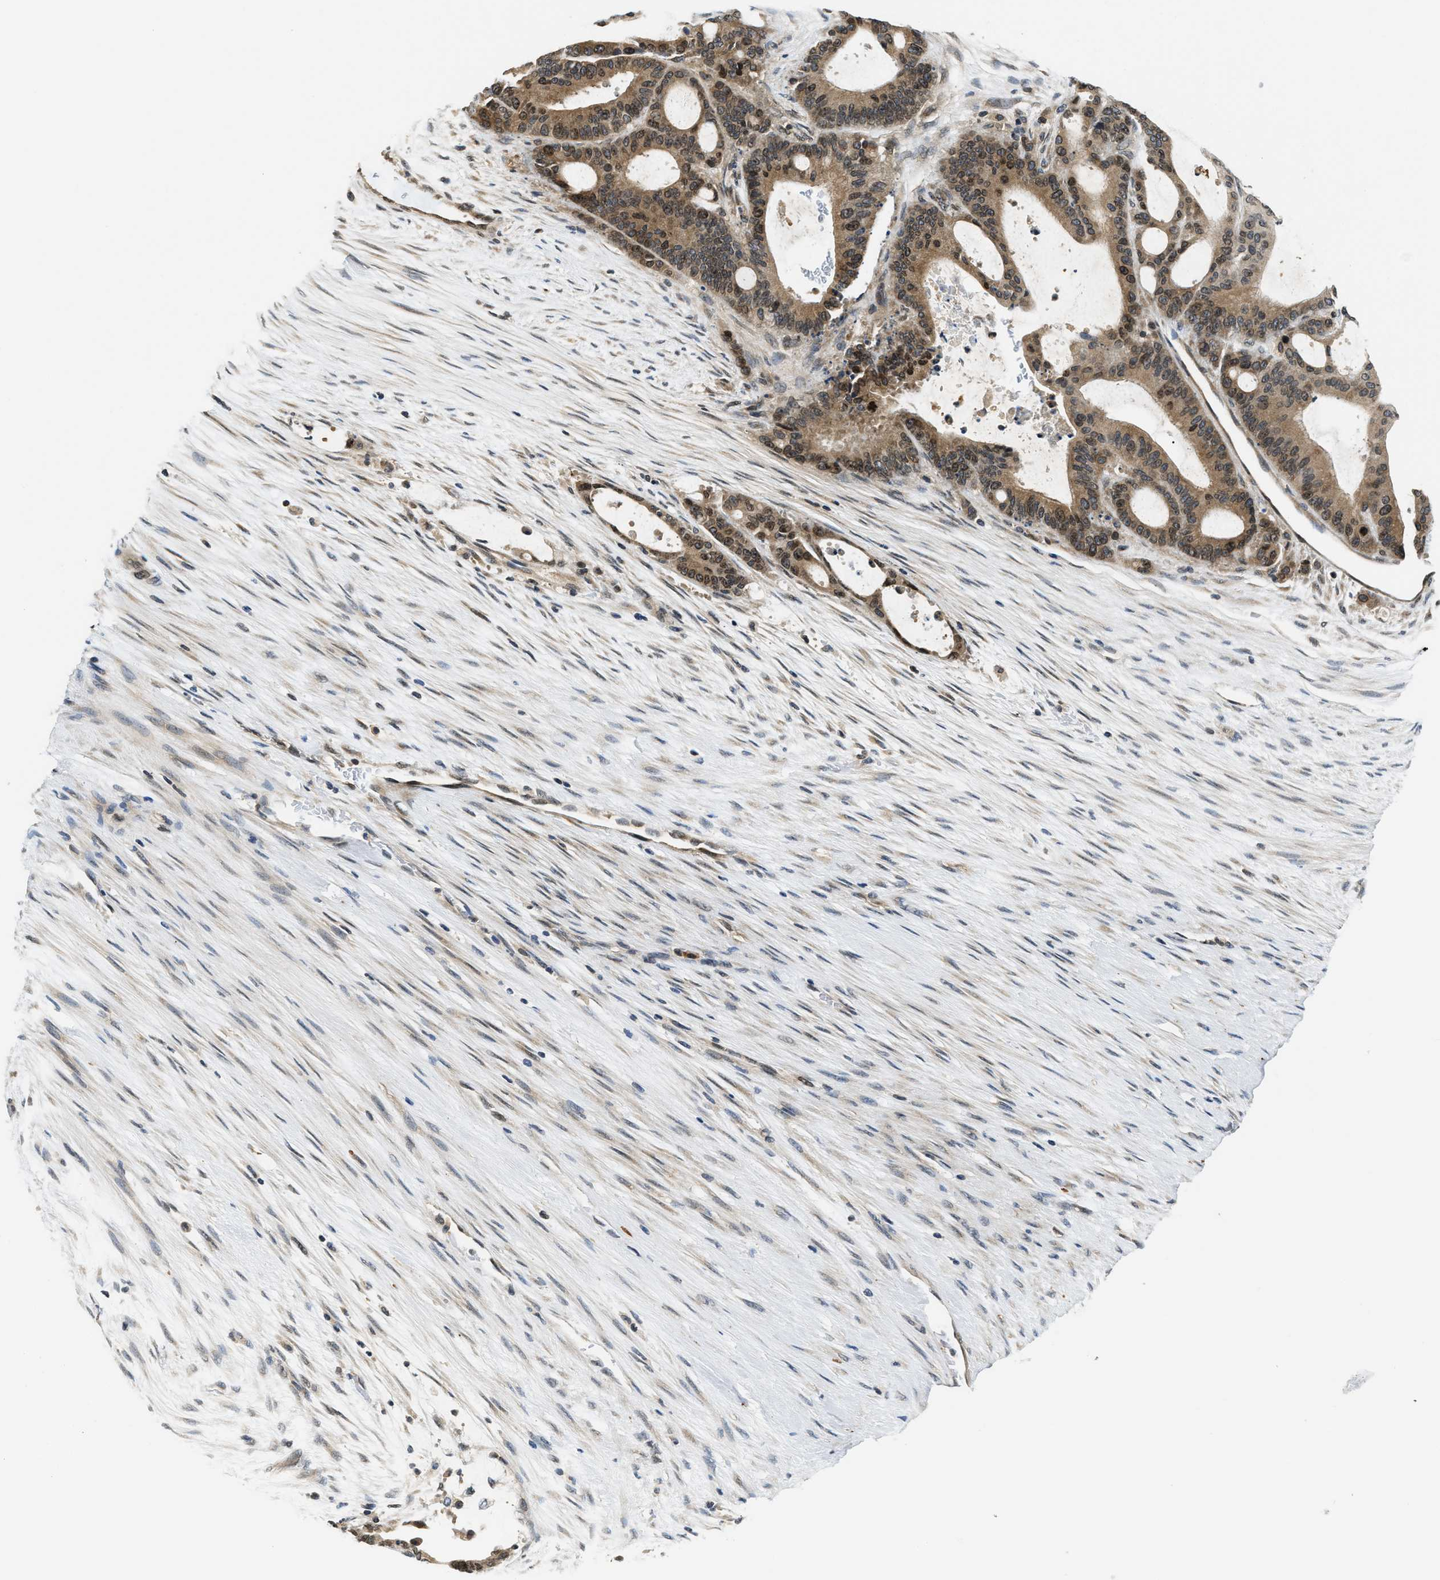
{"staining": {"intensity": "moderate", "quantity": ">75%", "location": "cytoplasmic/membranous,nuclear"}, "tissue": "liver cancer", "cell_type": "Tumor cells", "image_type": "cancer", "snomed": [{"axis": "morphology", "description": "Cholangiocarcinoma"}, {"axis": "topography", "description": "Liver"}], "caption": "About >75% of tumor cells in human liver cancer display moderate cytoplasmic/membranous and nuclear protein expression as visualized by brown immunohistochemical staining.", "gene": "RAB29", "patient": {"sex": "female", "age": 73}}